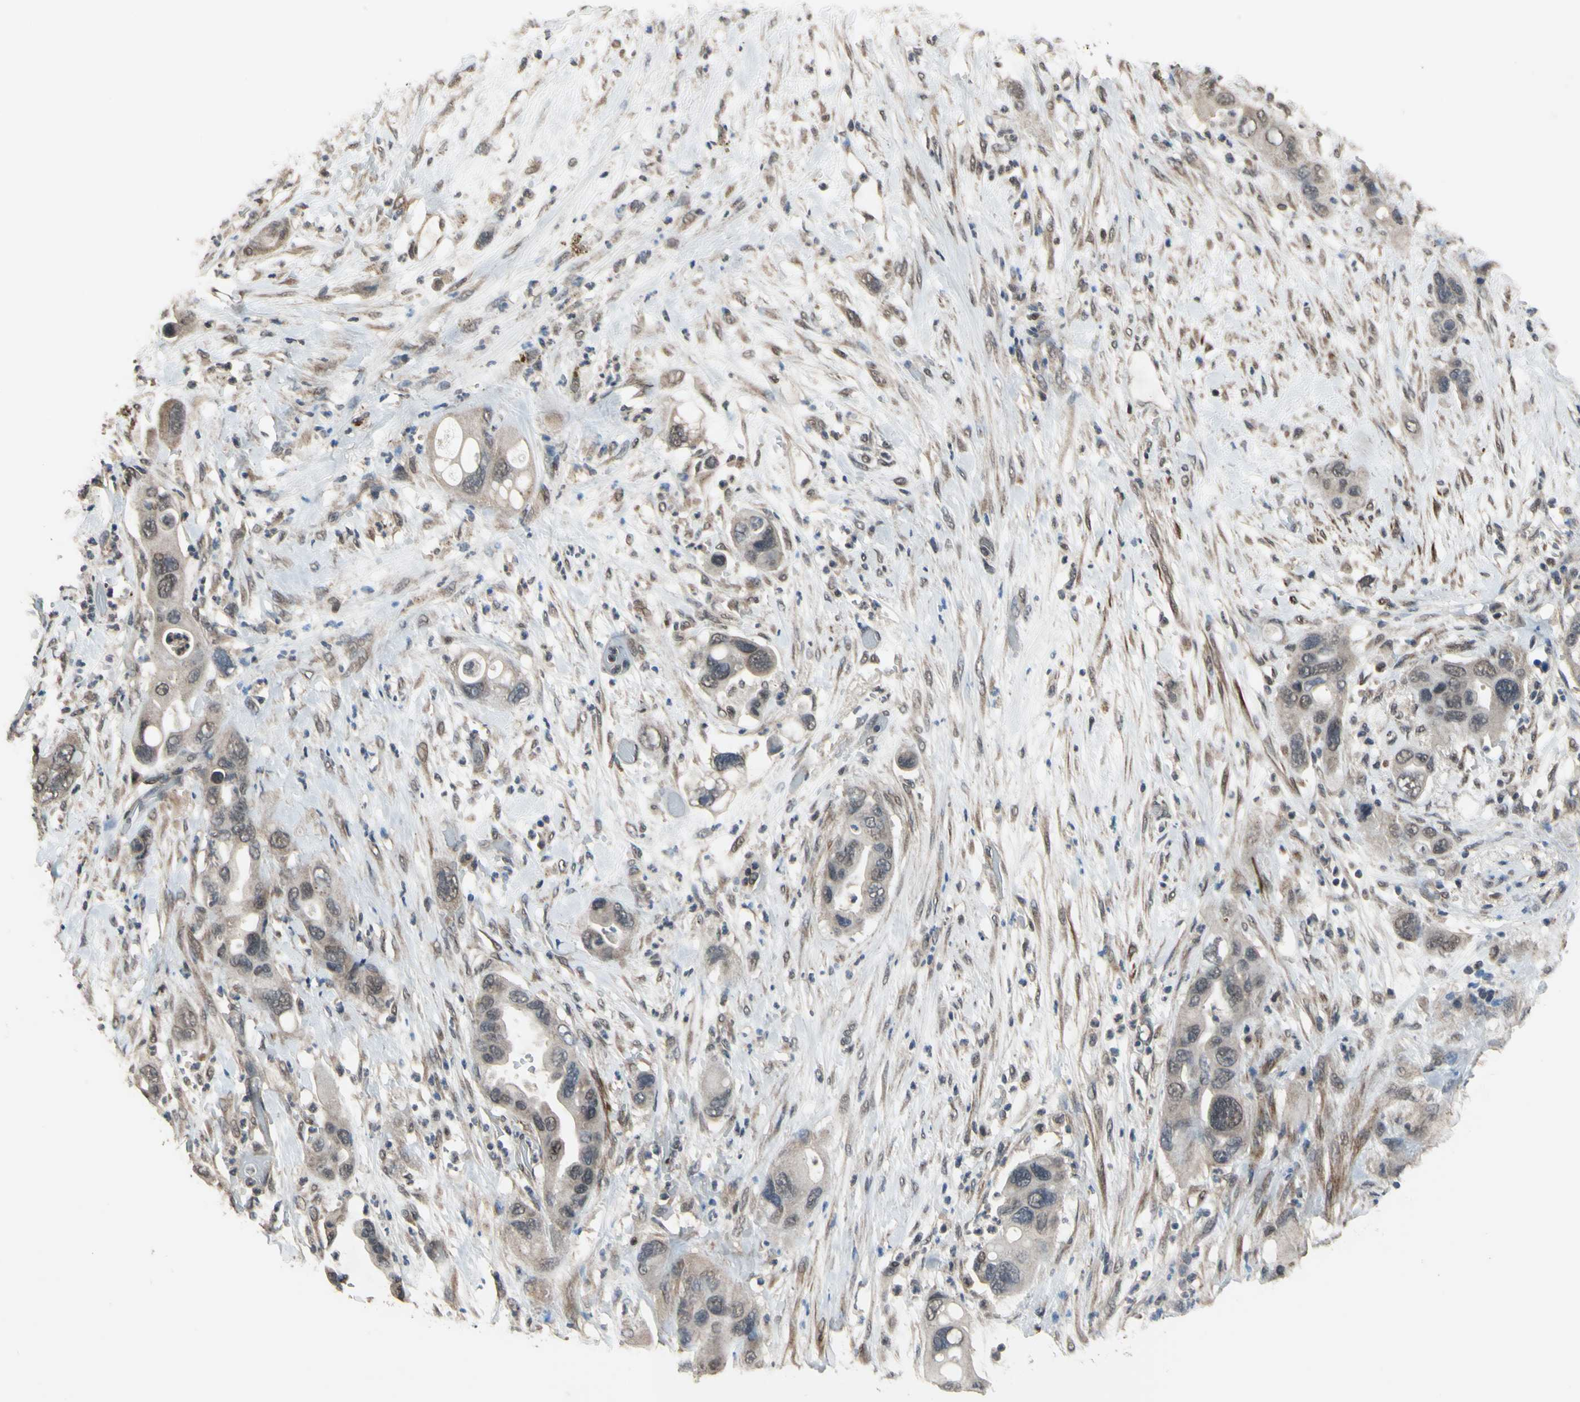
{"staining": {"intensity": "weak", "quantity": "<25%", "location": "cytoplasmic/membranous,nuclear"}, "tissue": "pancreatic cancer", "cell_type": "Tumor cells", "image_type": "cancer", "snomed": [{"axis": "morphology", "description": "Adenocarcinoma, NOS"}, {"axis": "topography", "description": "Pancreas"}], "caption": "The immunohistochemistry (IHC) histopathology image has no significant expression in tumor cells of pancreatic cancer (adenocarcinoma) tissue.", "gene": "ZNF174", "patient": {"sex": "female", "age": 71}}